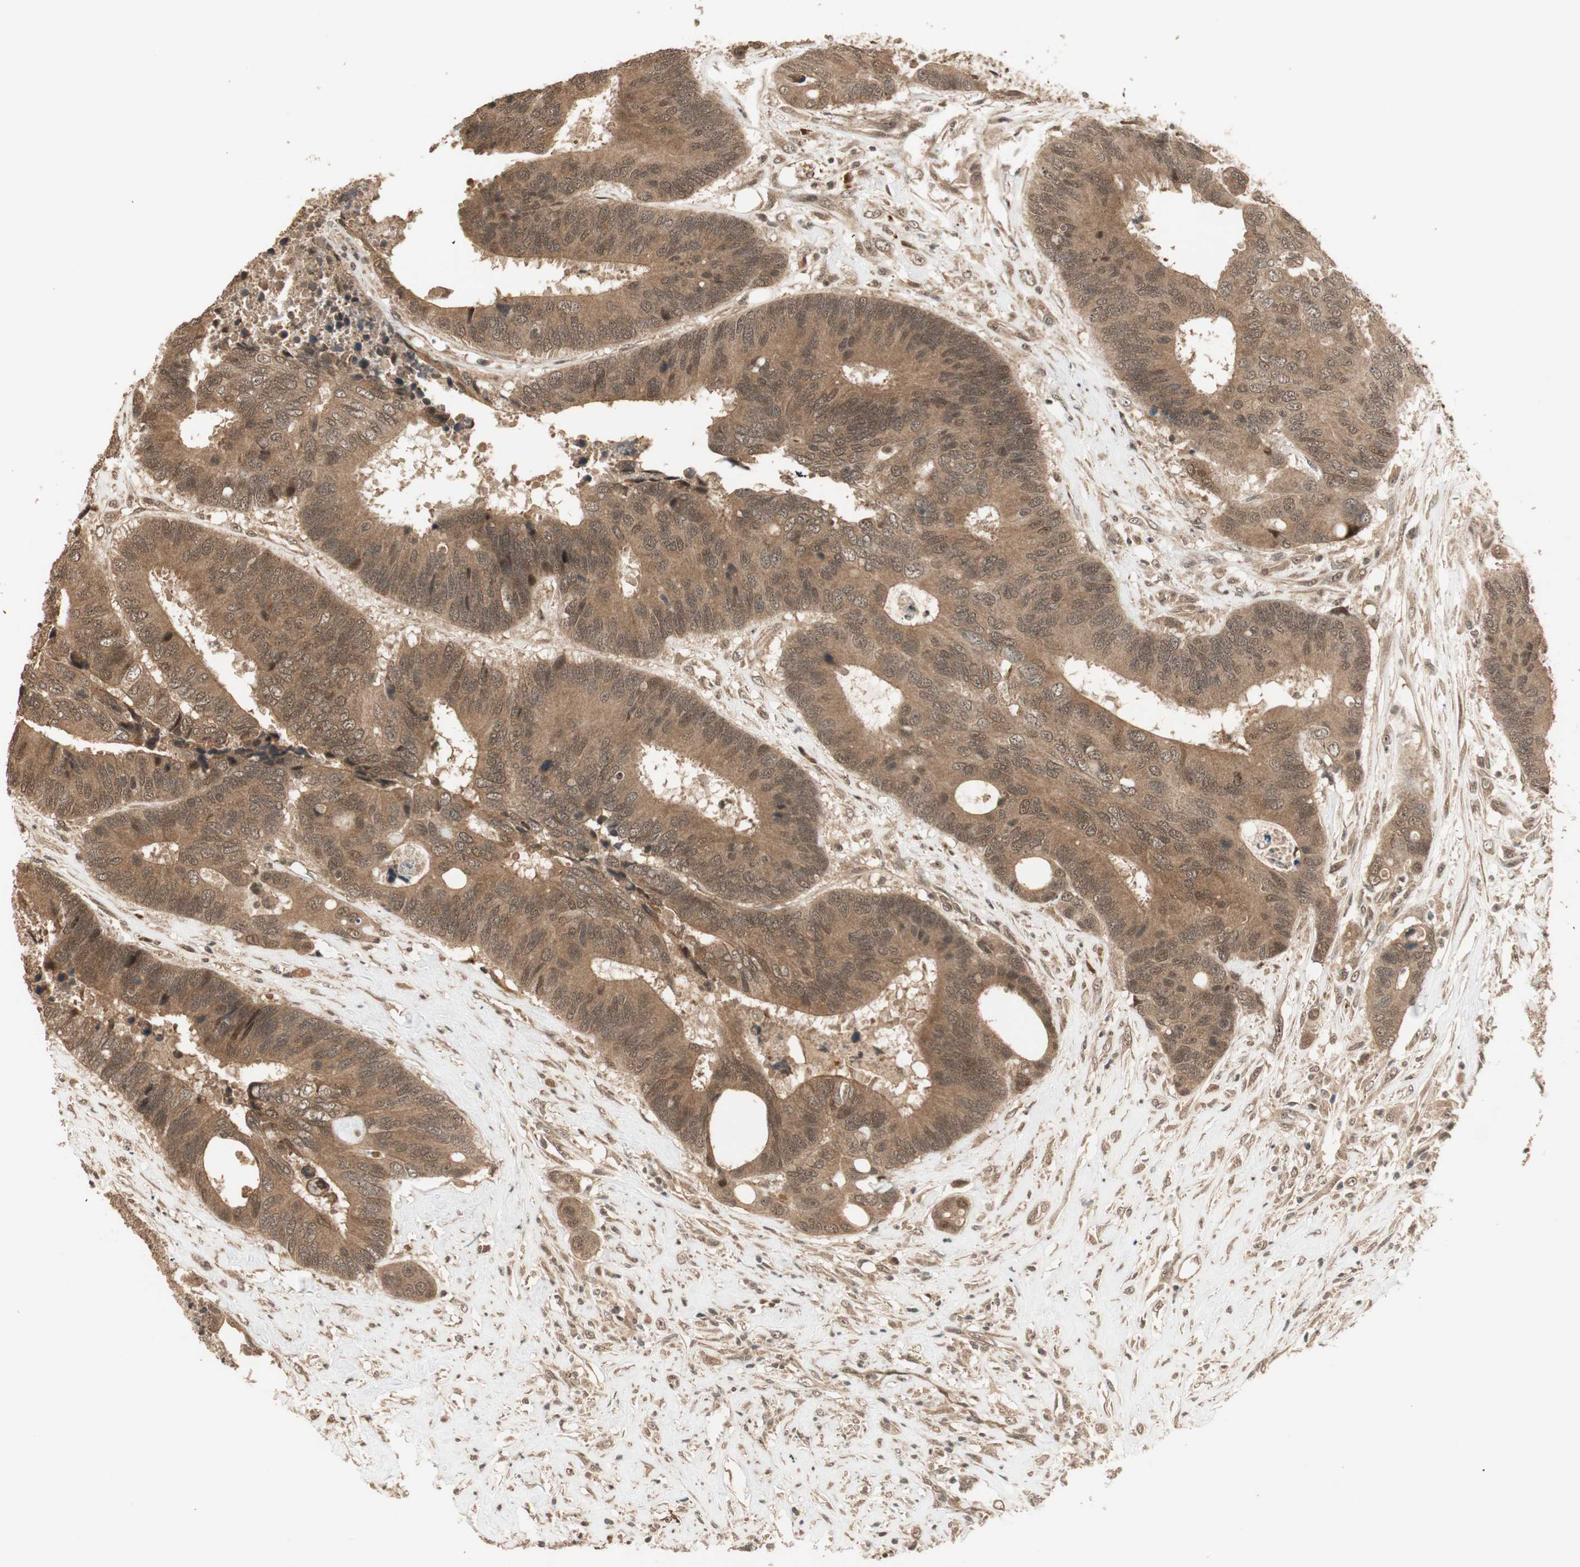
{"staining": {"intensity": "moderate", "quantity": ">75%", "location": "cytoplasmic/membranous,nuclear"}, "tissue": "colorectal cancer", "cell_type": "Tumor cells", "image_type": "cancer", "snomed": [{"axis": "morphology", "description": "Adenocarcinoma, NOS"}, {"axis": "topography", "description": "Rectum"}], "caption": "The immunohistochemical stain labels moderate cytoplasmic/membranous and nuclear expression in tumor cells of adenocarcinoma (colorectal) tissue. (Brightfield microscopy of DAB IHC at high magnification).", "gene": "ZSCAN31", "patient": {"sex": "male", "age": 55}}